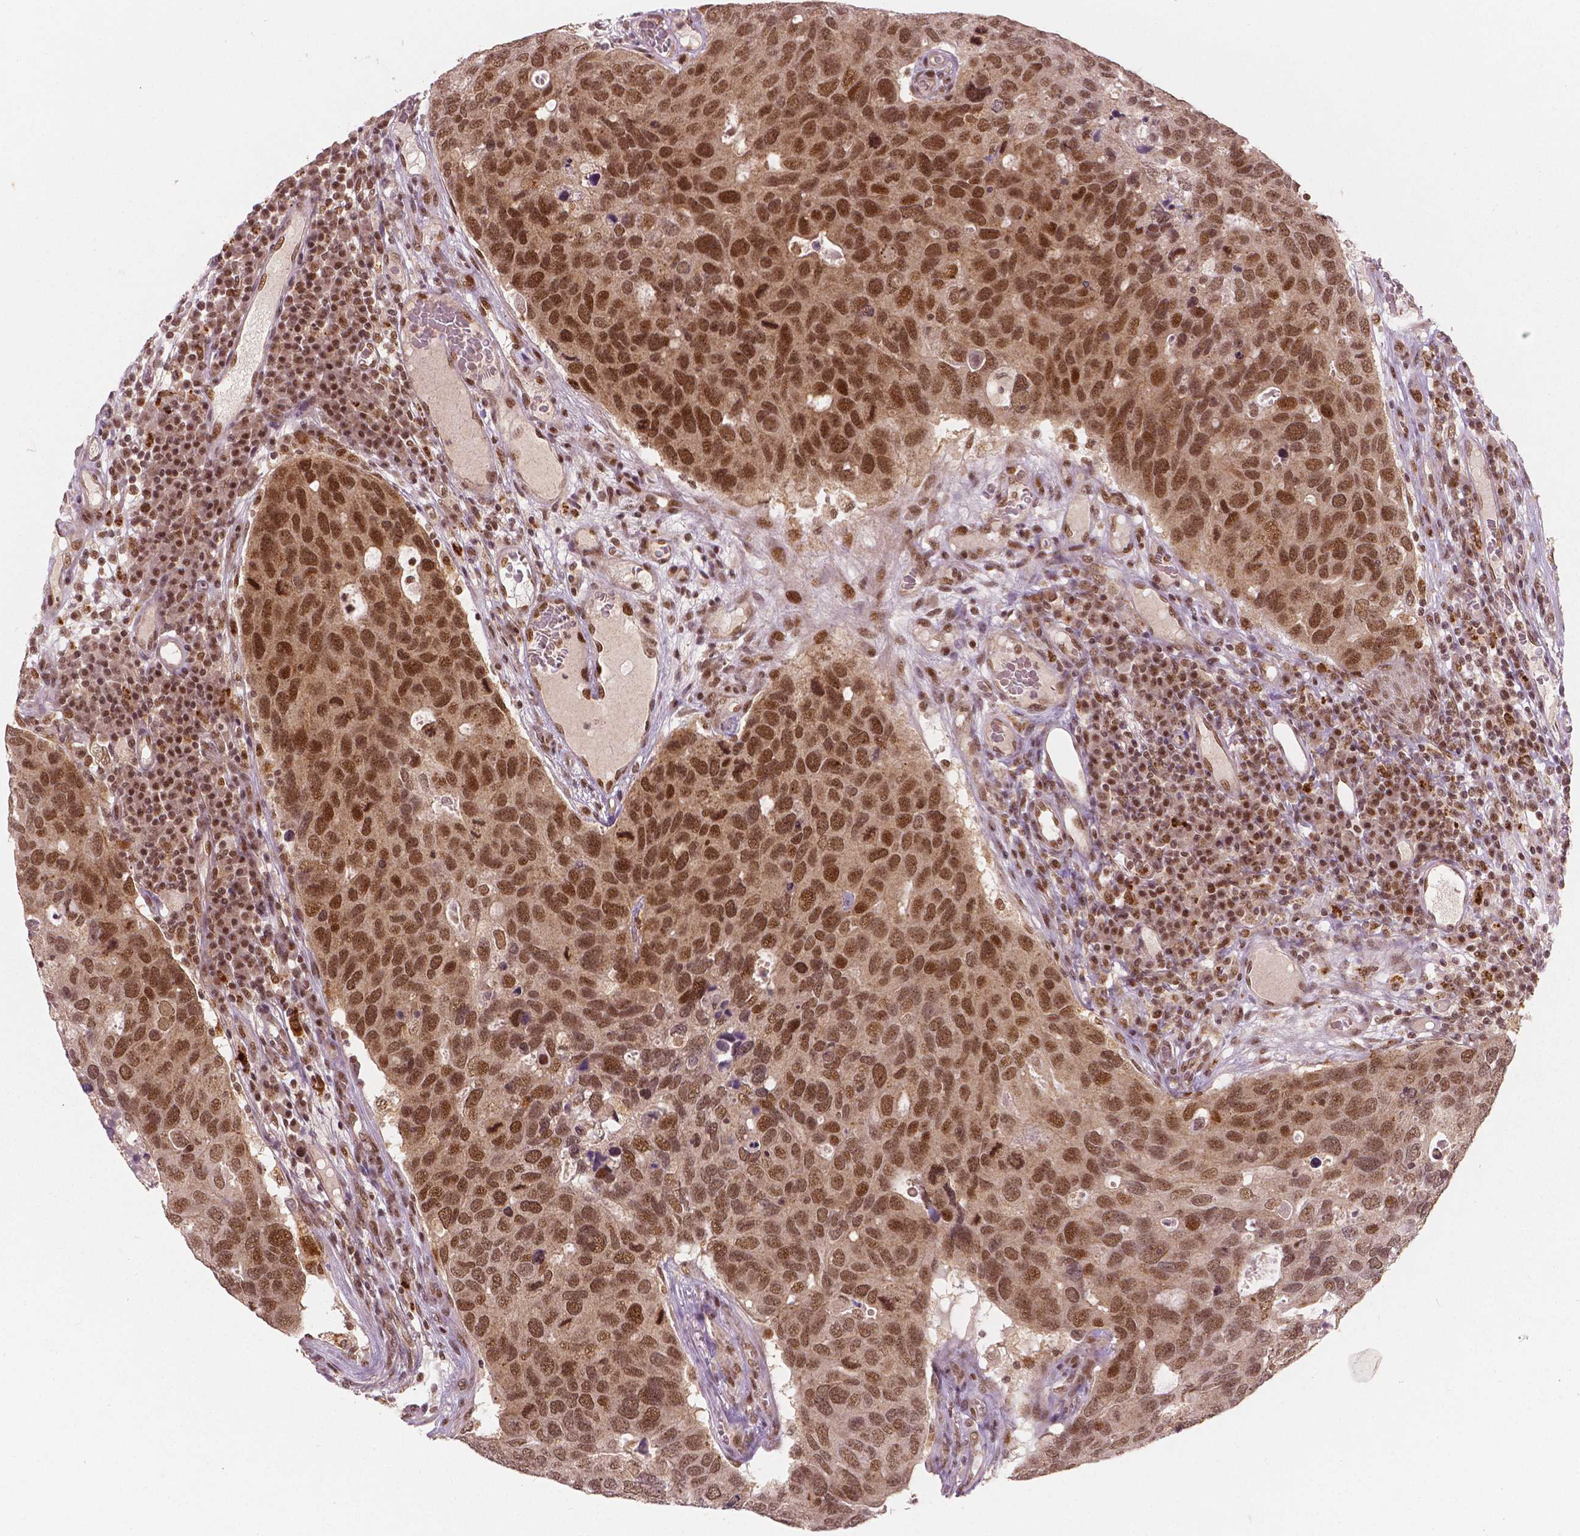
{"staining": {"intensity": "moderate", "quantity": ">75%", "location": "nuclear"}, "tissue": "breast cancer", "cell_type": "Tumor cells", "image_type": "cancer", "snomed": [{"axis": "morphology", "description": "Duct carcinoma"}, {"axis": "topography", "description": "Breast"}], "caption": "Brown immunohistochemical staining in breast cancer (infiltrating ductal carcinoma) shows moderate nuclear staining in approximately >75% of tumor cells. (Stains: DAB in brown, nuclei in blue, Microscopy: brightfield microscopy at high magnification).", "gene": "NSD2", "patient": {"sex": "female", "age": 83}}